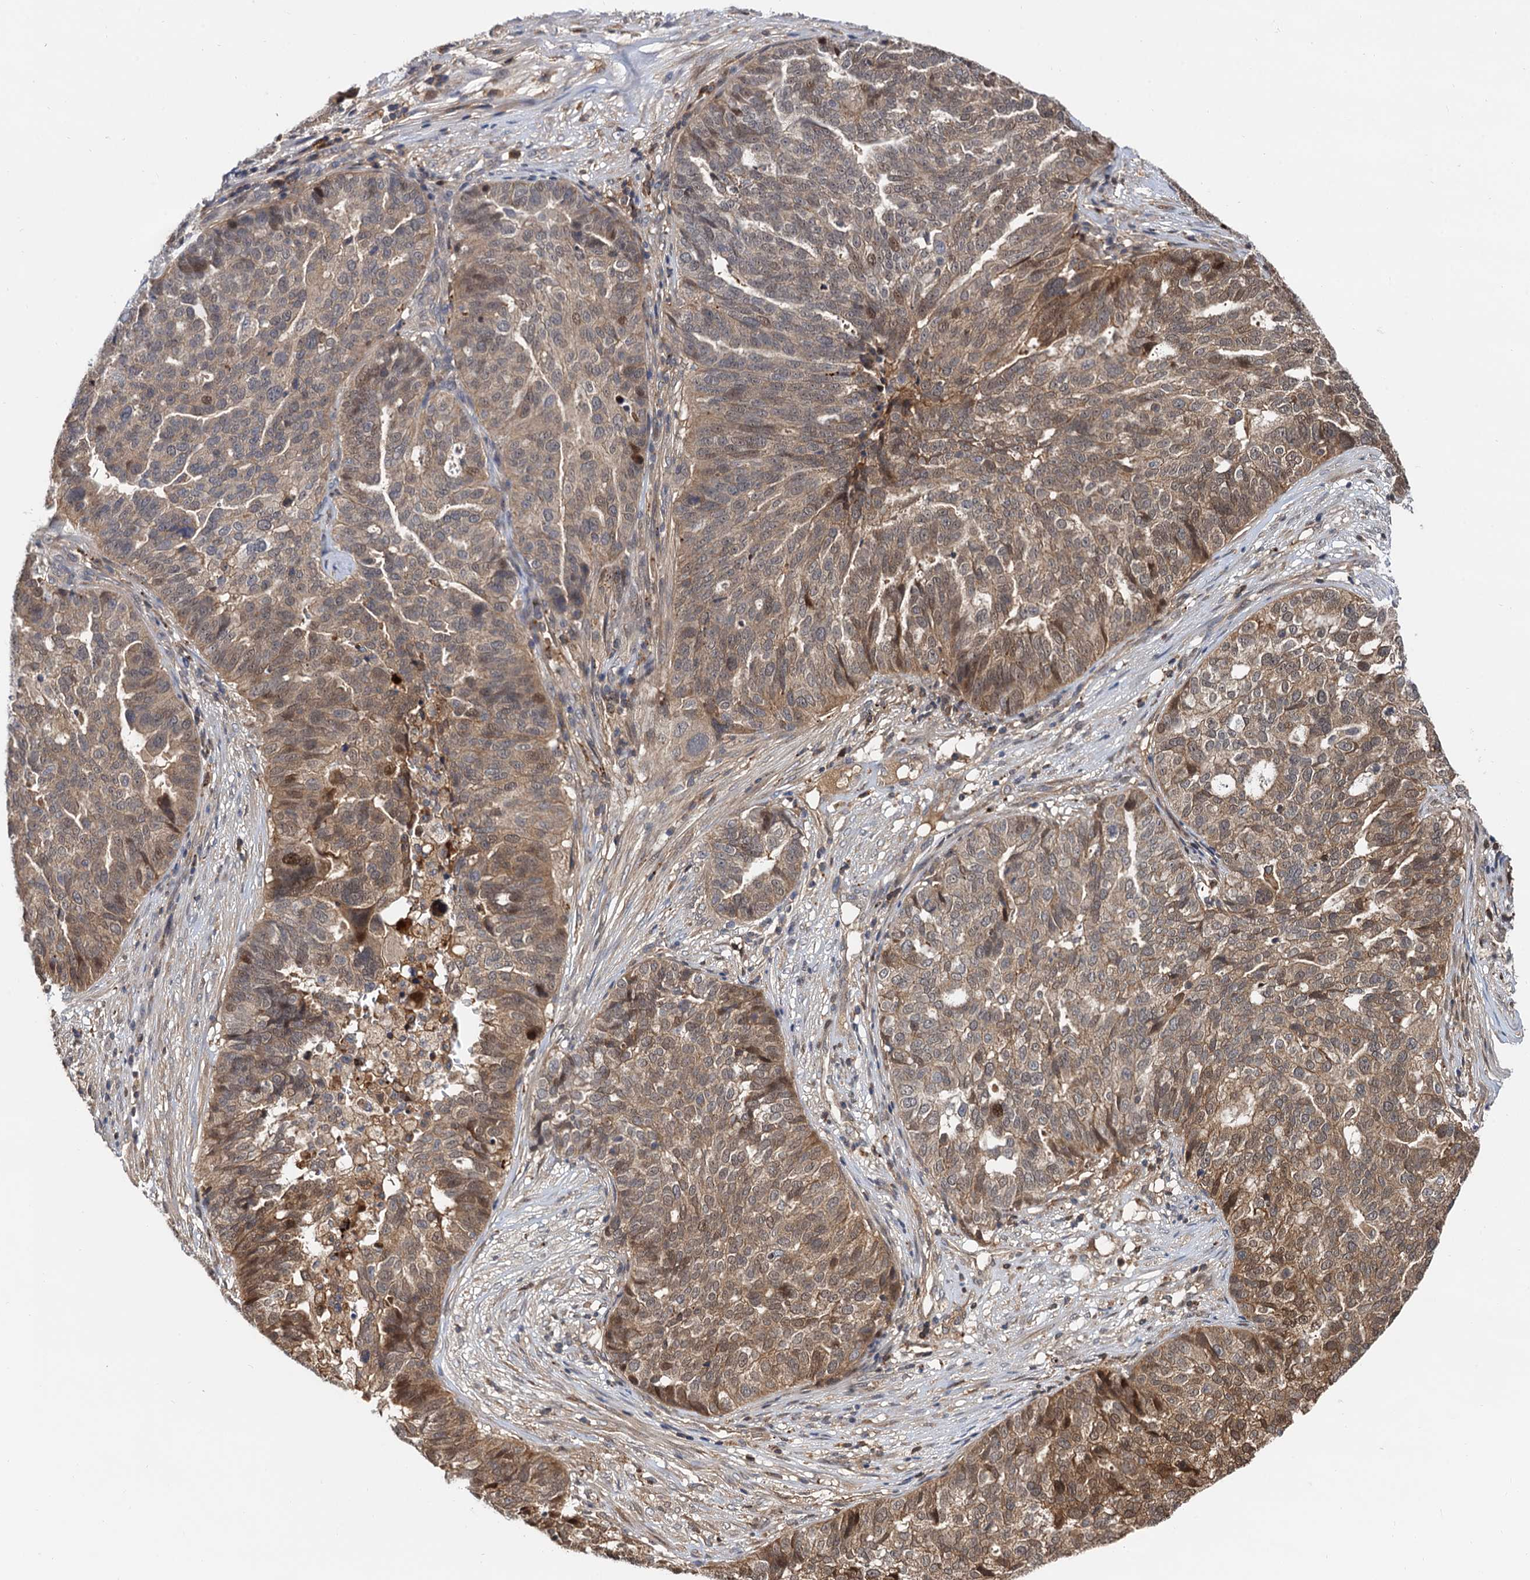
{"staining": {"intensity": "moderate", "quantity": ">75%", "location": "cytoplasmic/membranous"}, "tissue": "ovarian cancer", "cell_type": "Tumor cells", "image_type": "cancer", "snomed": [{"axis": "morphology", "description": "Cystadenocarcinoma, serous, NOS"}, {"axis": "topography", "description": "Ovary"}], "caption": "Protein expression analysis of human ovarian cancer (serous cystadenocarcinoma) reveals moderate cytoplasmic/membranous expression in approximately >75% of tumor cells.", "gene": "SELENOP", "patient": {"sex": "female", "age": 59}}